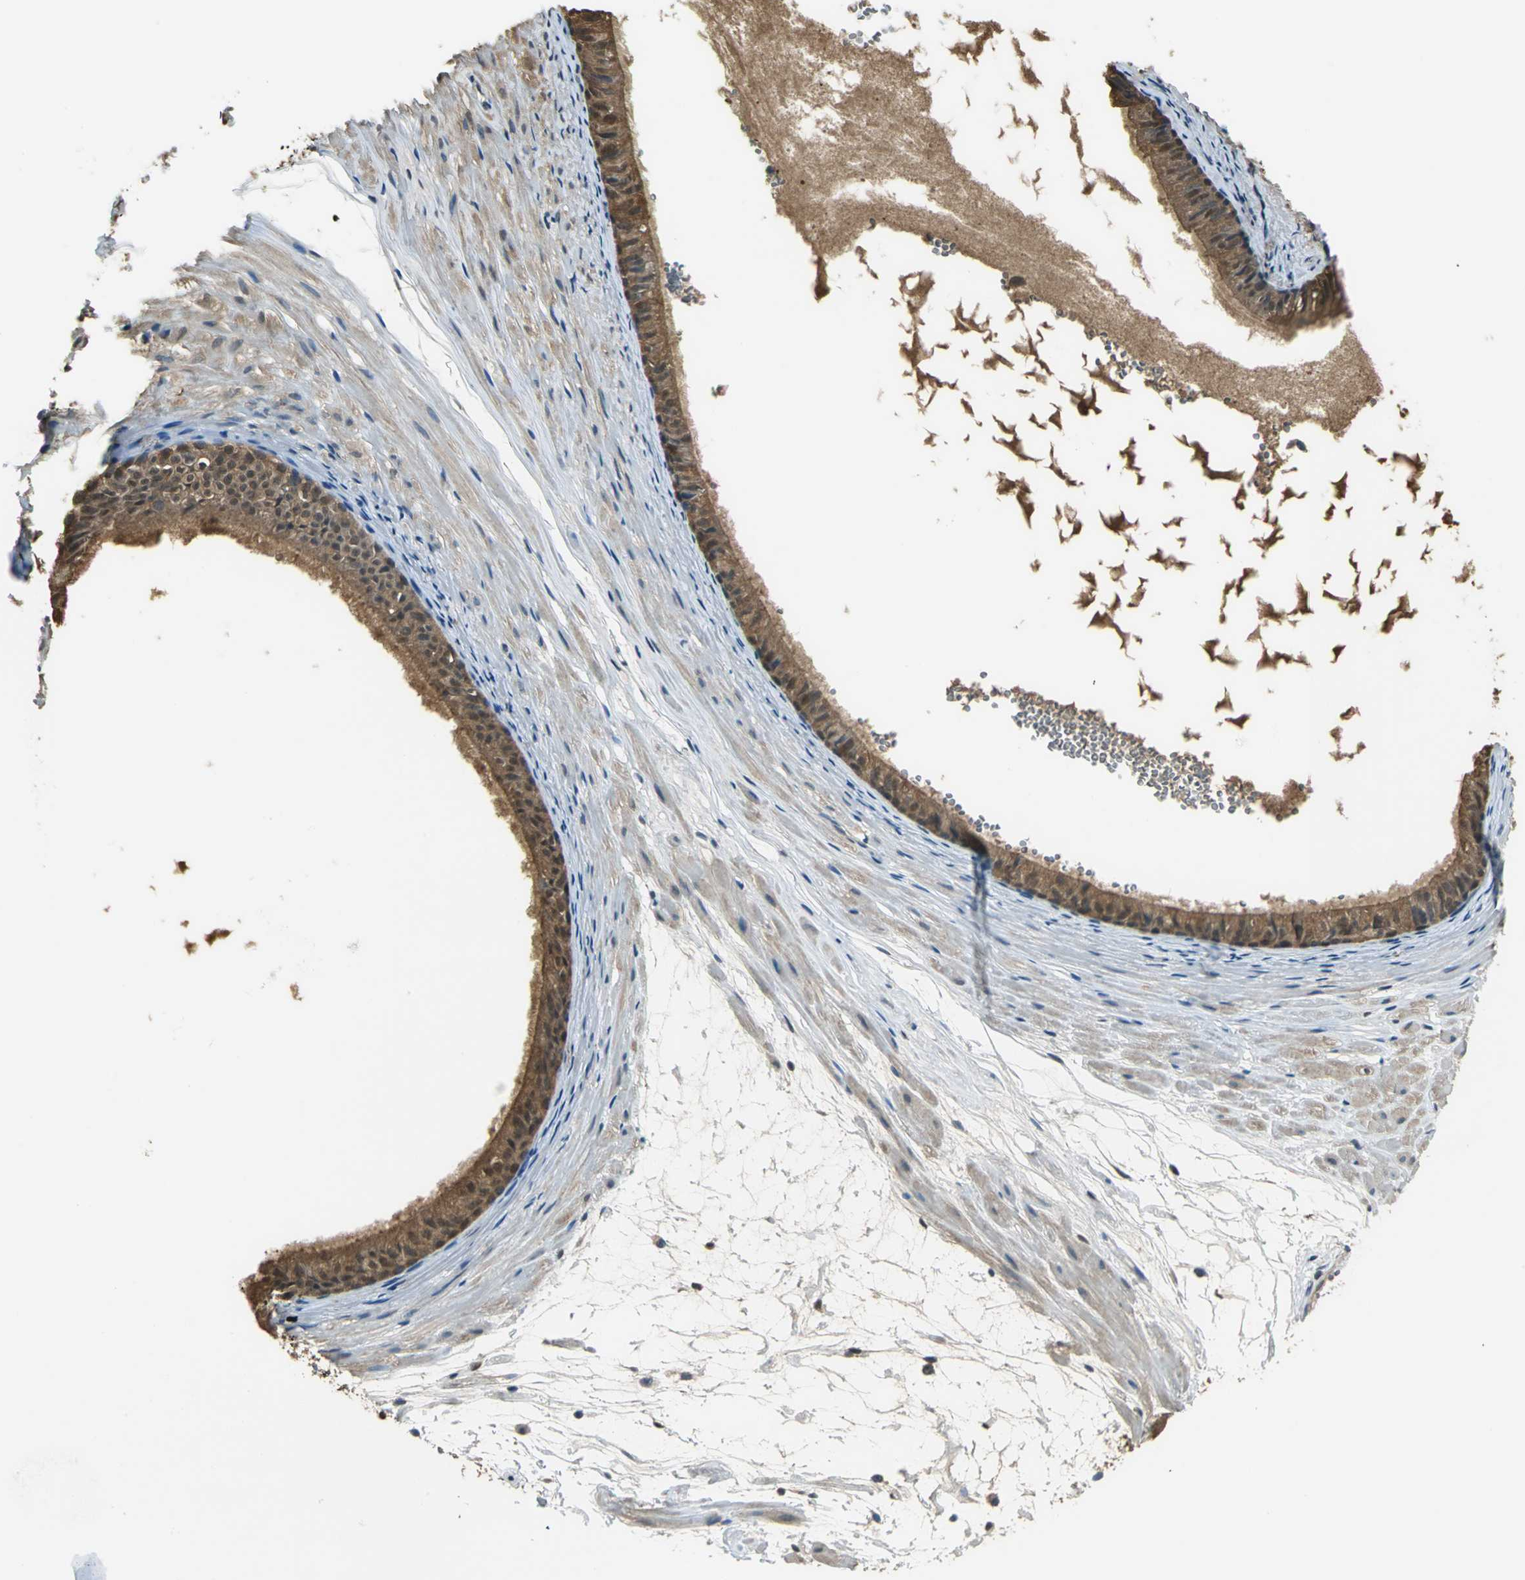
{"staining": {"intensity": "moderate", "quantity": ">75%", "location": "cytoplasmic/membranous"}, "tissue": "epididymis", "cell_type": "Glandular cells", "image_type": "normal", "snomed": [{"axis": "morphology", "description": "Normal tissue, NOS"}, {"axis": "morphology", "description": "Atrophy, NOS"}, {"axis": "topography", "description": "Testis"}, {"axis": "topography", "description": "Epididymis"}], "caption": "Protein expression analysis of normal human epididymis reveals moderate cytoplasmic/membranous positivity in about >75% of glandular cells. Immunohistochemistry (ihc) stains the protein in brown and the nuclei are stained blue.", "gene": "PARK7", "patient": {"sex": "male", "age": 18}}